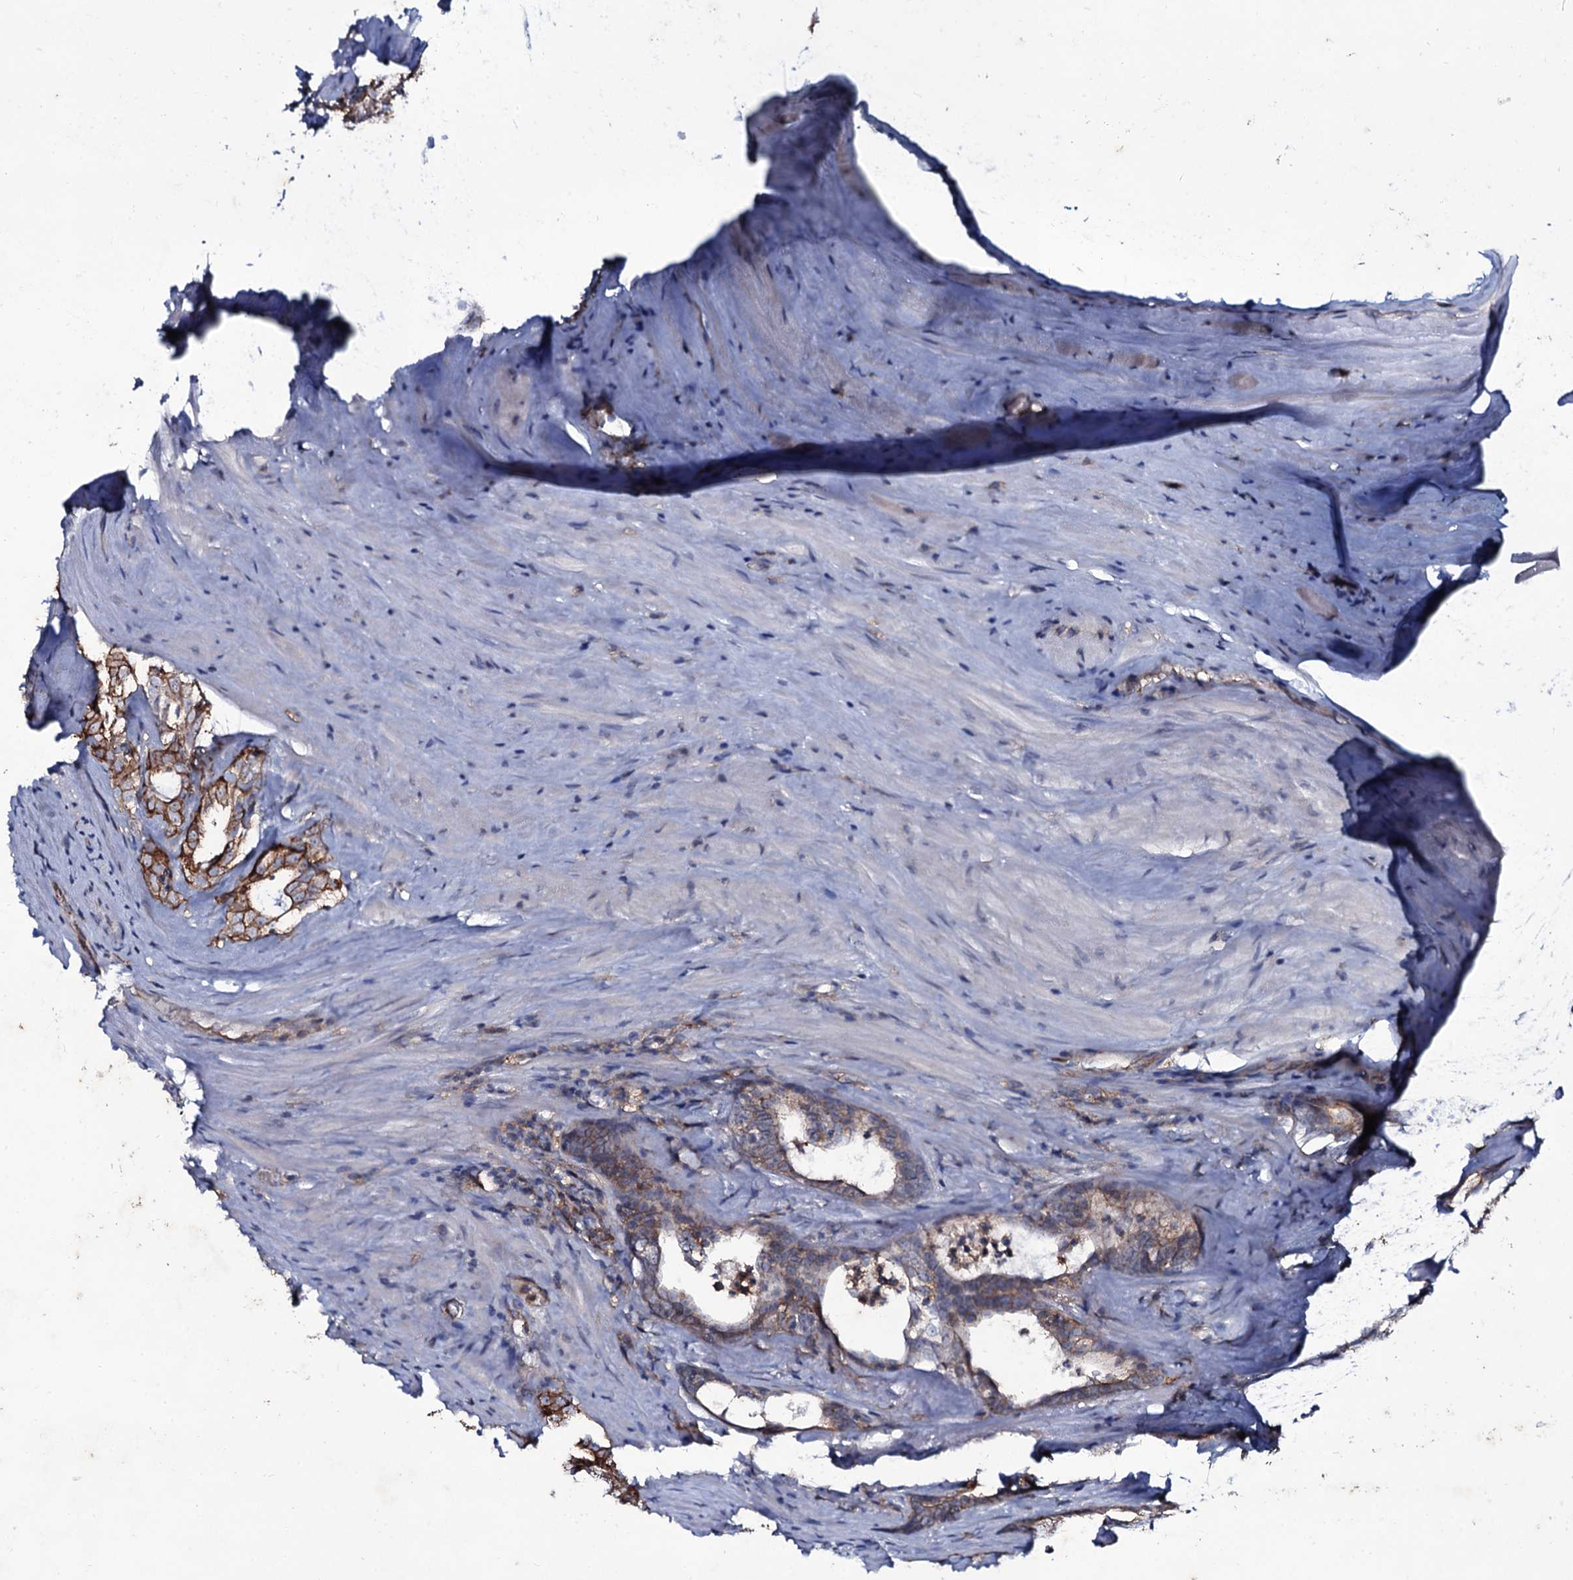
{"staining": {"intensity": "moderate", "quantity": "25%-75%", "location": "cytoplasmic/membranous"}, "tissue": "prostate cancer", "cell_type": "Tumor cells", "image_type": "cancer", "snomed": [{"axis": "morphology", "description": "Adenocarcinoma, High grade"}, {"axis": "topography", "description": "Prostate"}], "caption": "A high-resolution image shows IHC staining of prostate high-grade adenocarcinoma, which displays moderate cytoplasmic/membranous positivity in about 25%-75% of tumor cells.", "gene": "SNAP23", "patient": {"sex": "male", "age": 63}}